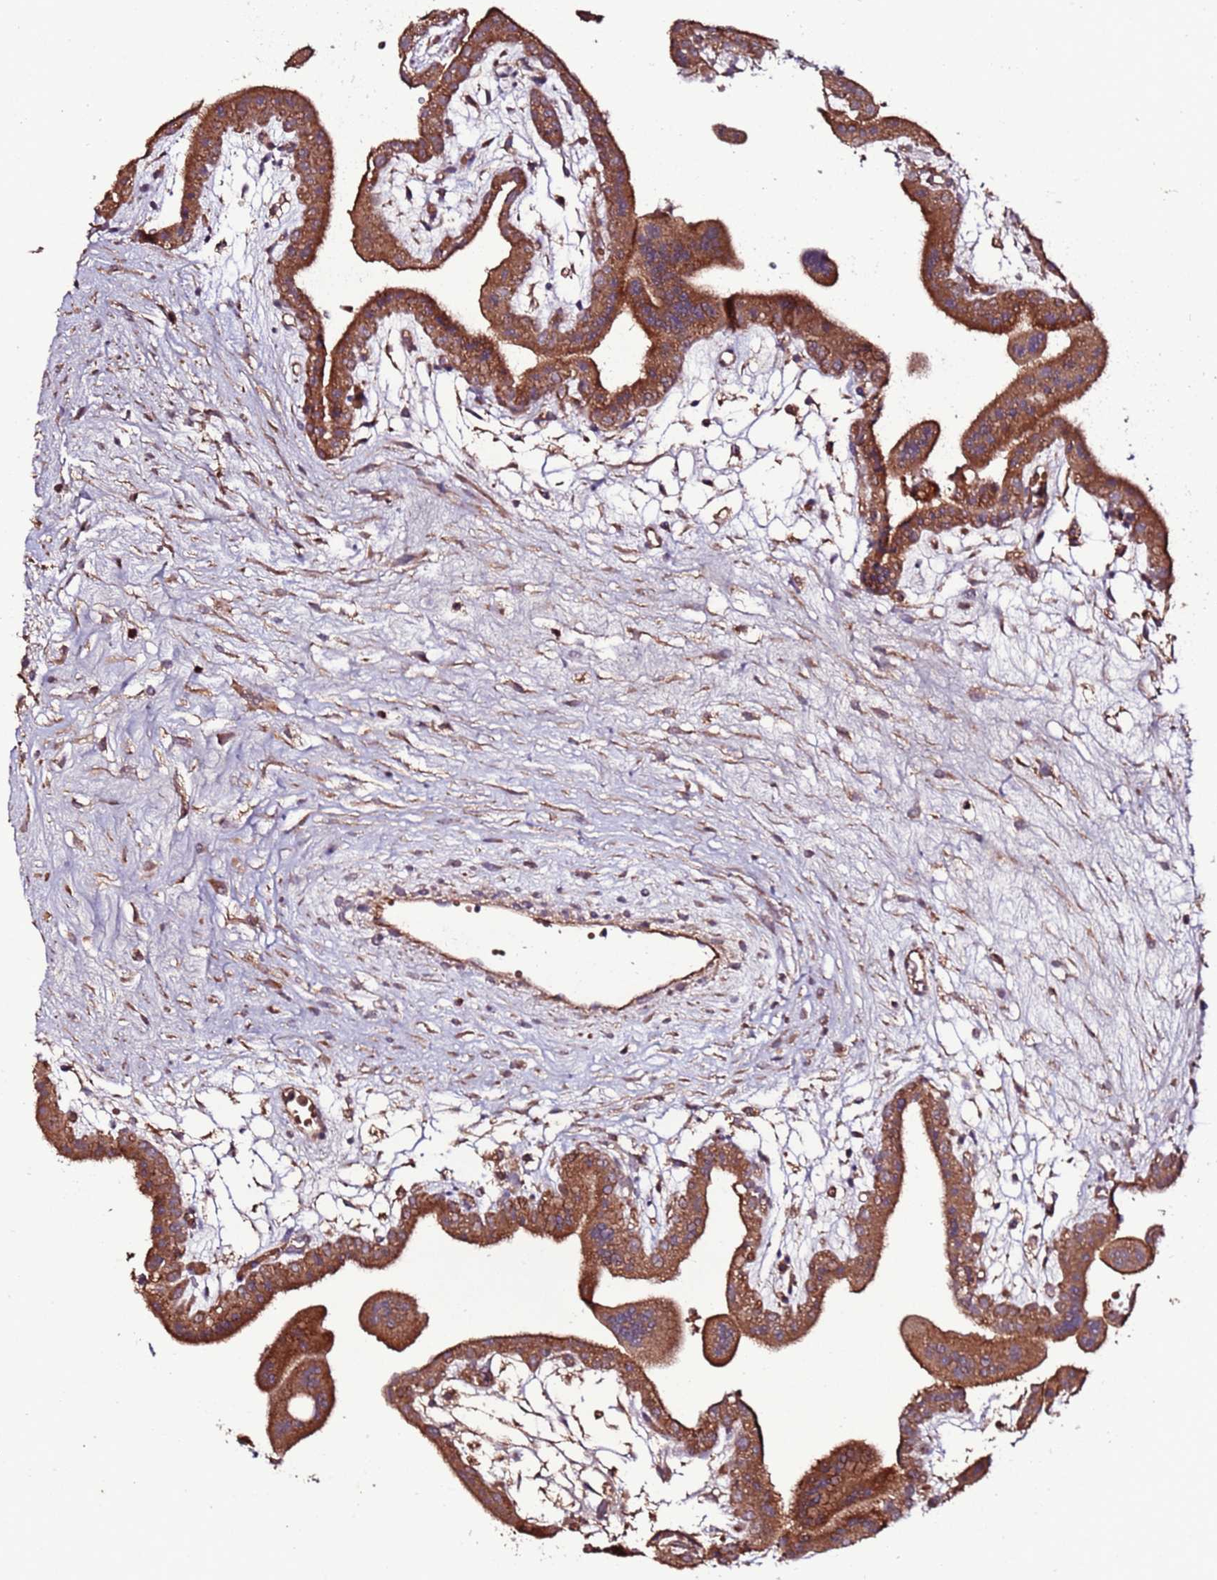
{"staining": {"intensity": "strong", "quantity": ">75%", "location": "cytoplasmic/membranous"}, "tissue": "placenta", "cell_type": "Decidual cells", "image_type": "normal", "snomed": [{"axis": "morphology", "description": "Normal tissue, NOS"}, {"axis": "topography", "description": "Placenta"}], "caption": "This histopathology image shows immunohistochemistry staining of unremarkable placenta, with high strong cytoplasmic/membranous positivity in about >75% of decidual cells.", "gene": "RPS15A", "patient": {"sex": "female", "age": 18}}